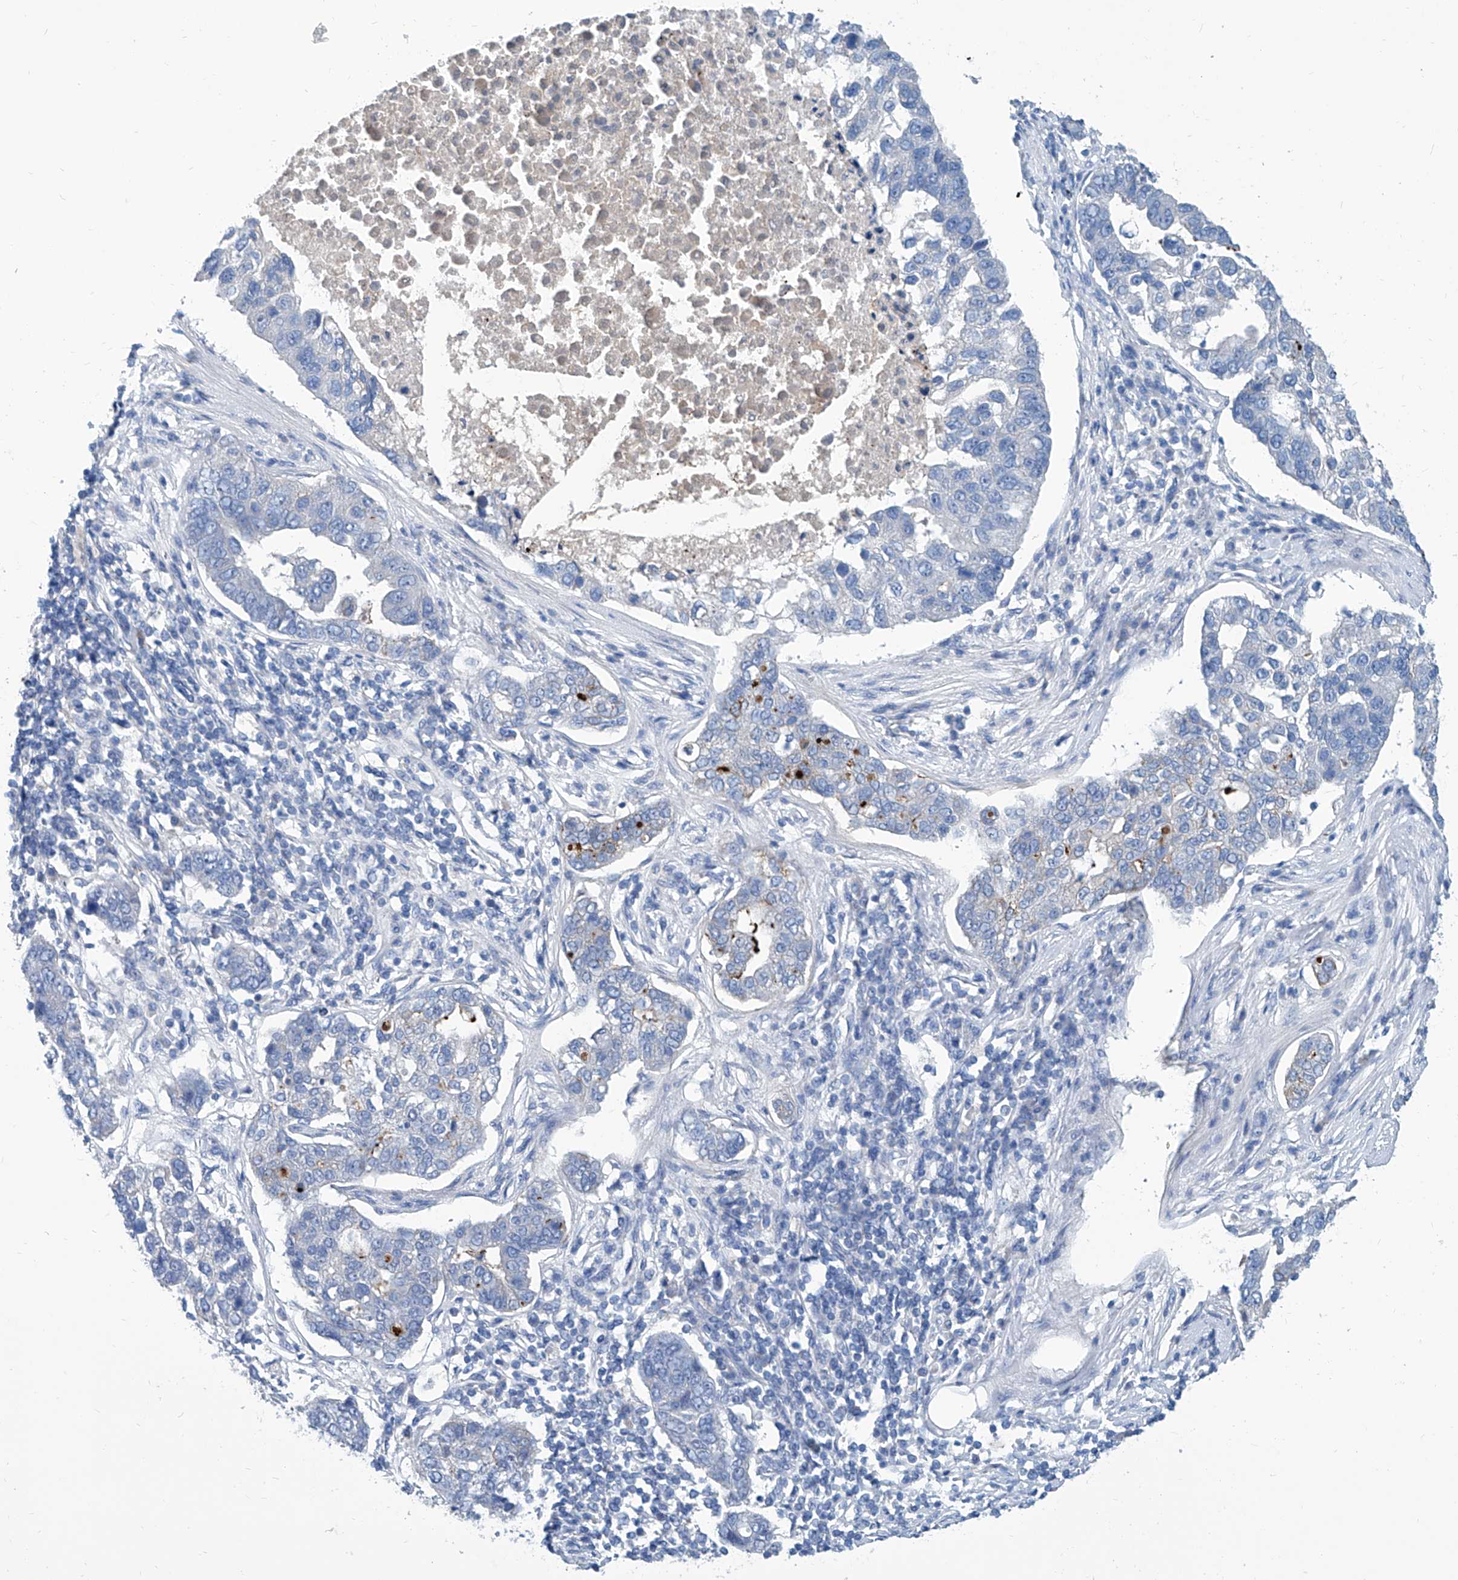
{"staining": {"intensity": "negative", "quantity": "none", "location": "none"}, "tissue": "pancreatic cancer", "cell_type": "Tumor cells", "image_type": "cancer", "snomed": [{"axis": "morphology", "description": "Adenocarcinoma, NOS"}, {"axis": "topography", "description": "Pancreas"}], "caption": "The image shows no significant positivity in tumor cells of pancreatic adenocarcinoma. (Immunohistochemistry (ihc), brightfield microscopy, high magnification).", "gene": "ZNF519", "patient": {"sex": "female", "age": 61}}